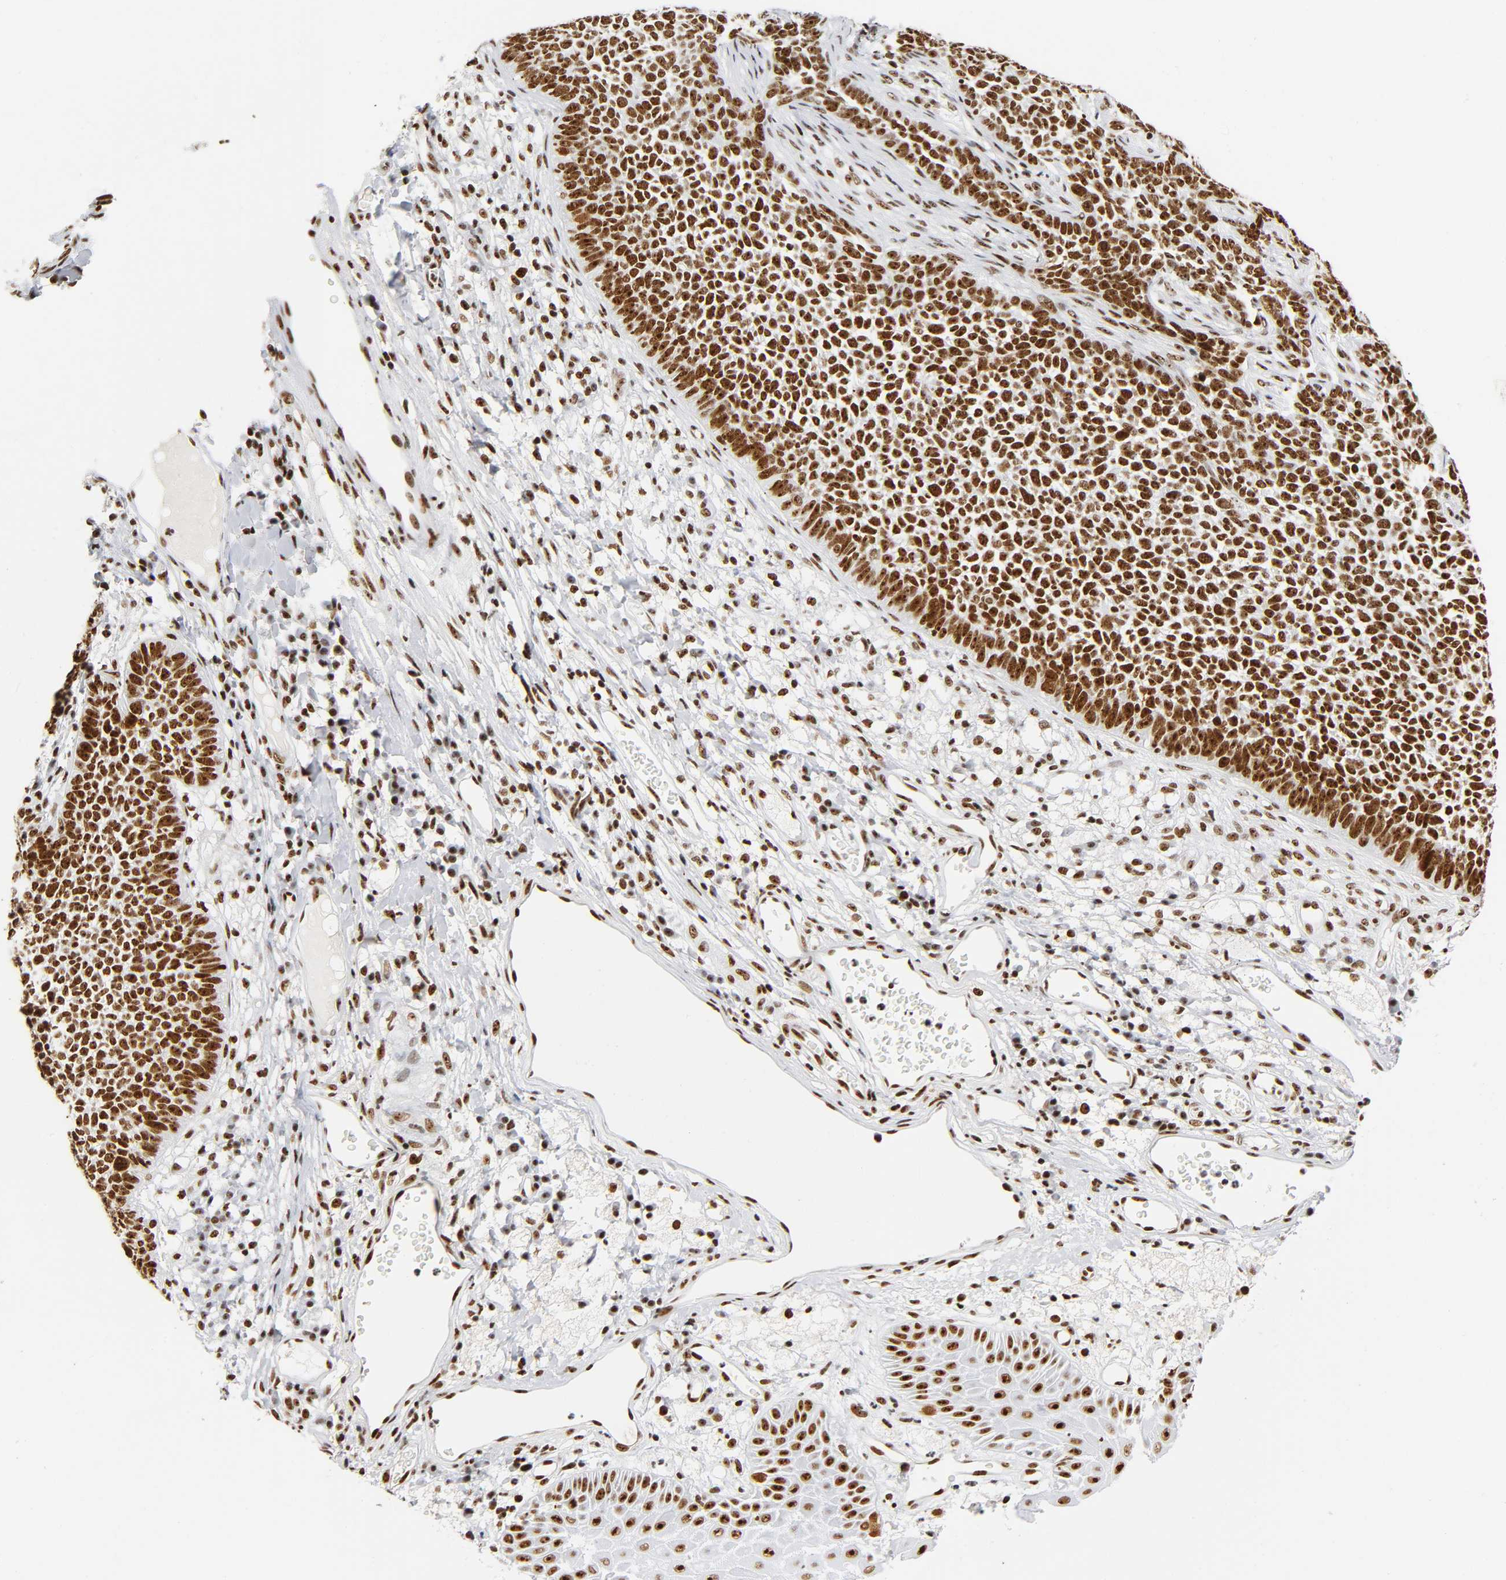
{"staining": {"intensity": "strong", "quantity": ">75%", "location": "nuclear"}, "tissue": "skin cancer", "cell_type": "Tumor cells", "image_type": "cancer", "snomed": [{"axis": "morphology", "description": "Basal cell carcinoma"}, {"axis": "topography", "description": "Skin"}], "caption": "Immunohistochemistry (DAB (3,3'-diaminobenzidine)) staining of skin cancer (basal cell carcinoma) reveals strong nuclear protein expression in approximately >75% of tumor cells.", "gene": "UBTF", "patient": {"sex": "female", "age": 84}}